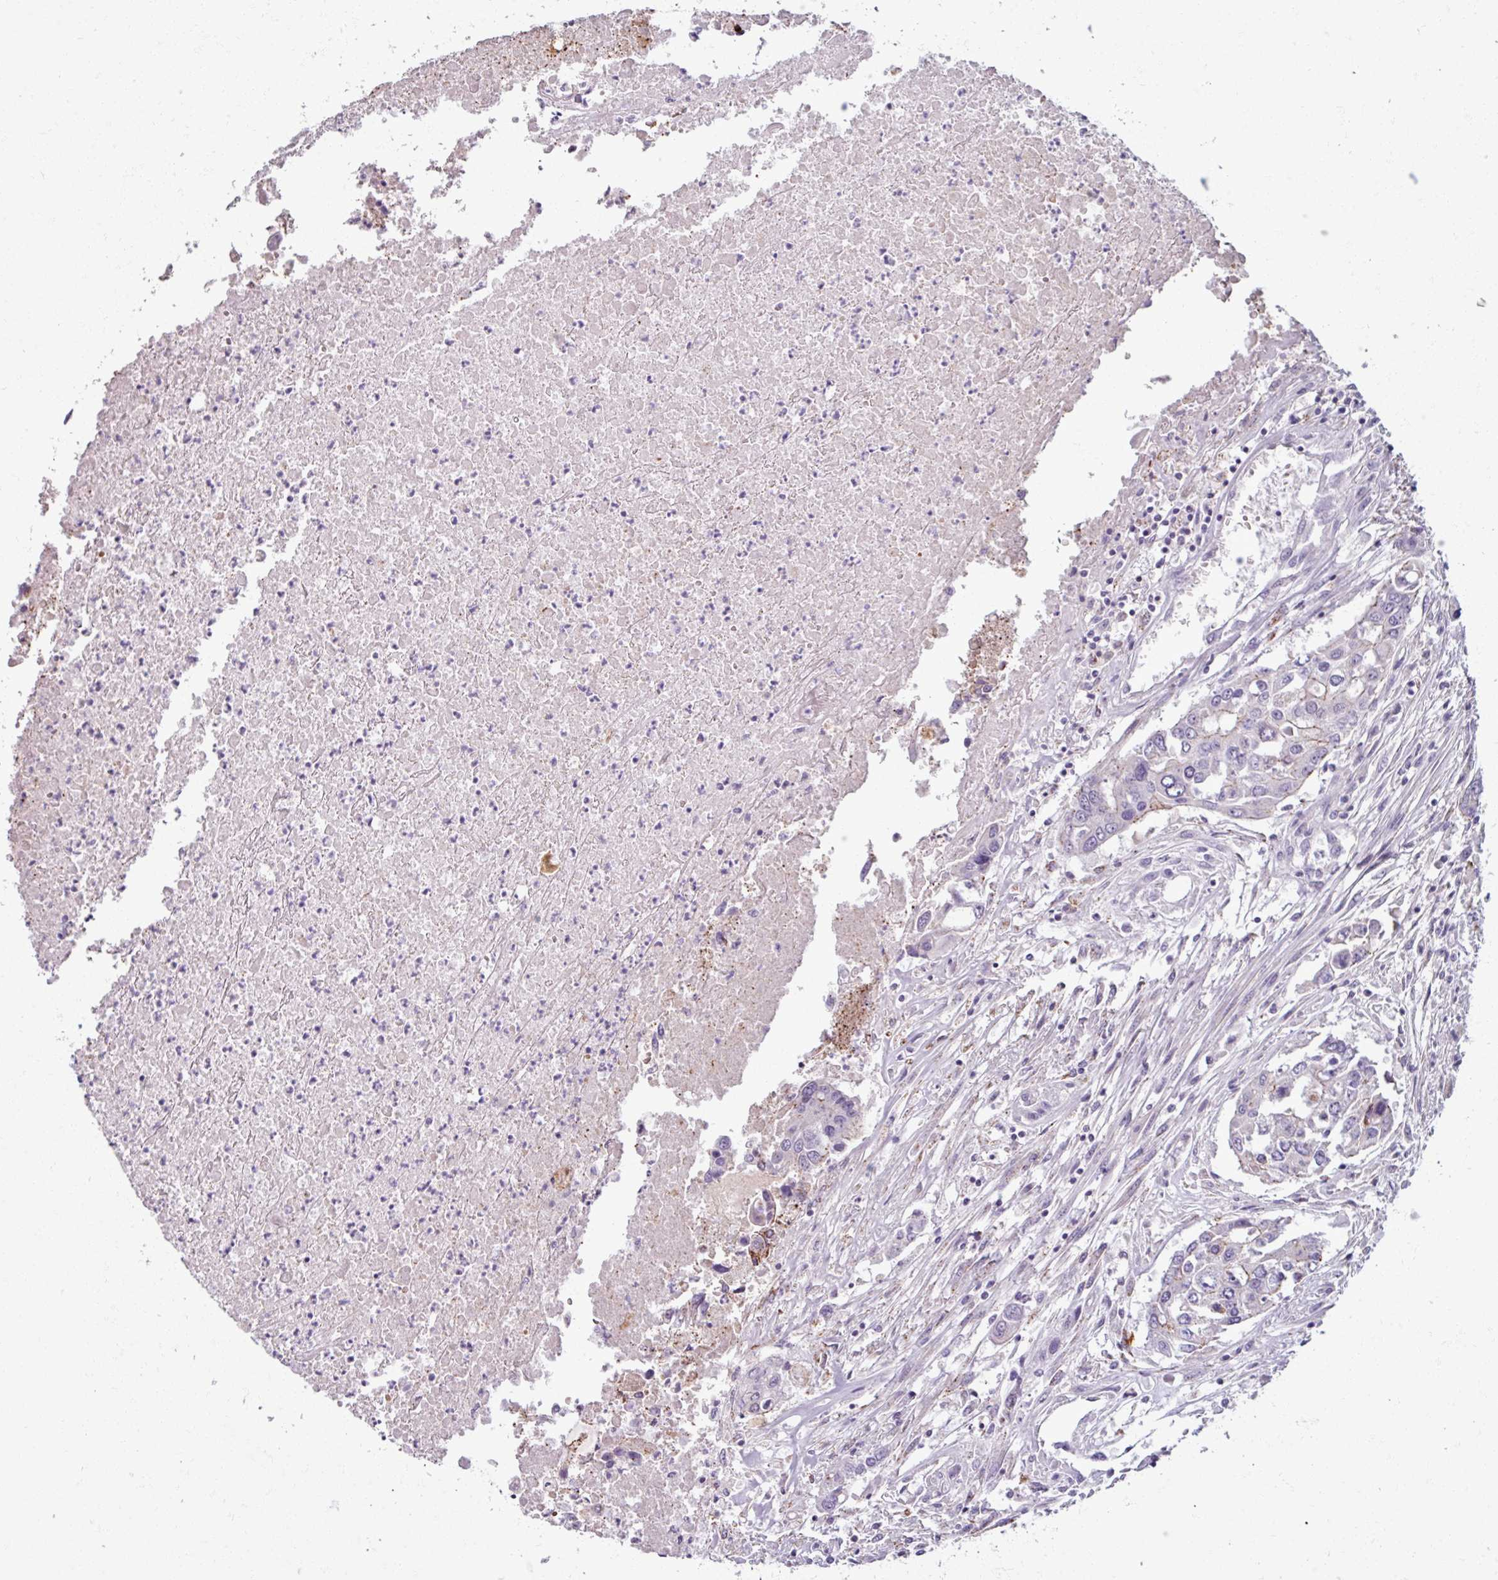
{"staining": {"intensity": "moderate", "quantity": "<25%", "location": "cytoplasmic/membranous"}, "tissue": "colorectal cancer", "cell_type": "Tumor cells", "image_type": "cancer", "snomed": [{"axis": "morphology", "description": "Adenocarcinoma, NOS"}, {"axis": "topography", "description": "Colon"}], "caption": "Brown immunohistochemical staining in colorectal cancer (adenocarcinoma) shows moderate cytoplasmic/membranous positivity in approximately <25% of tumor cells.", "gene": "PNMA6A", "patient": {"sex": "male", "age": 77}}